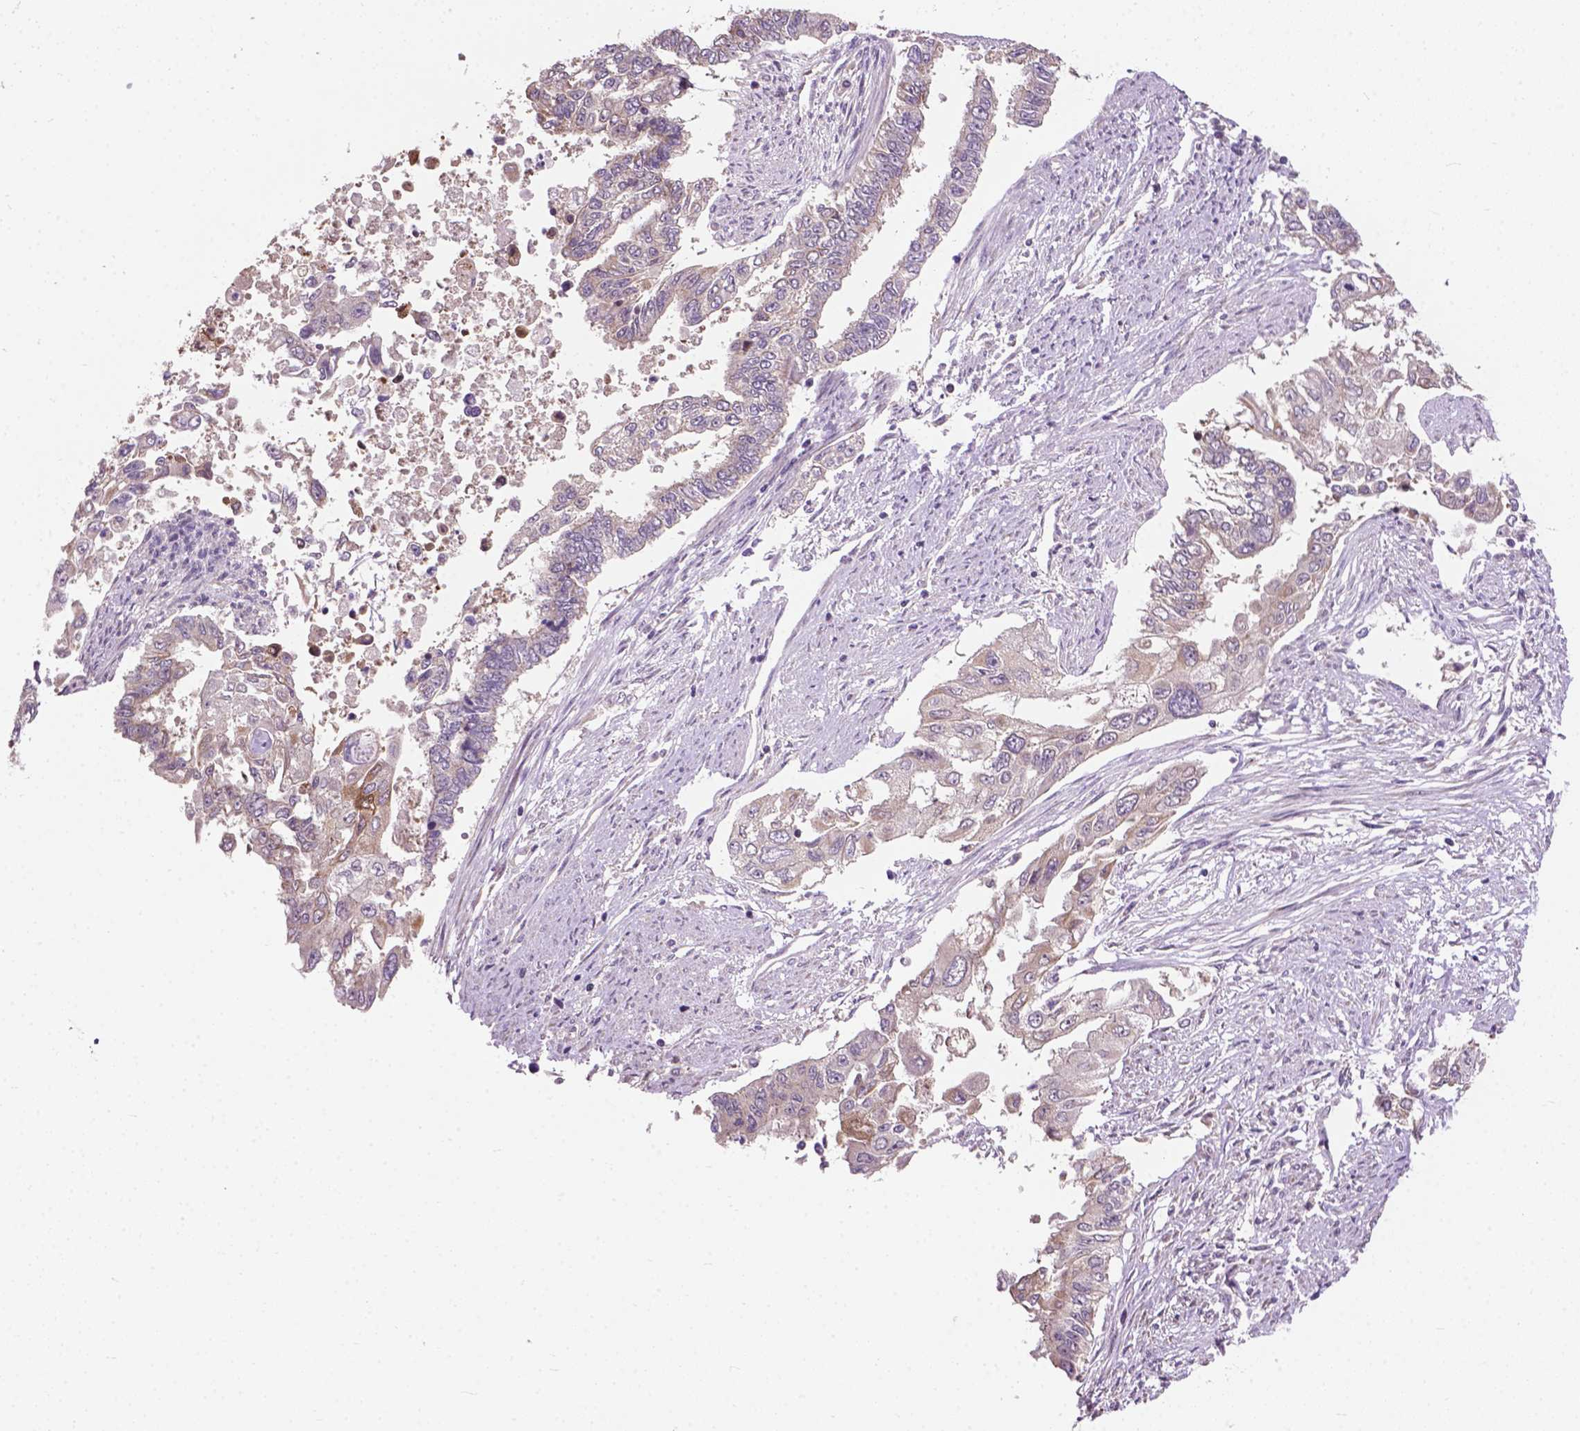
{"staining": {"intensity": "negative", "quantity": "none", "location": "none"}, "tissue": "endometrial cancer", "cell_type": "Tumor cells", "image_type": "cancer", "snomed": [{"axis": "morphology", "description": "Adenocarcinoma, NOS"}, {"axis": "topography", "description": "Uterus"}], "caption": "This histopathology image is of endometrial cancer (adenocarcinoma) stained with IHC to label a protein in brown with the nuclei are counter-stained blue. There is no positivity in tumor cells. Brightfield microscopy of immunohistochemistry (IHC) stained with DAB (brown) and hematoxylin (blue), captured at high magnification.", "gene": "MZT1", "patient": {"sex": "female", "age": 59}}